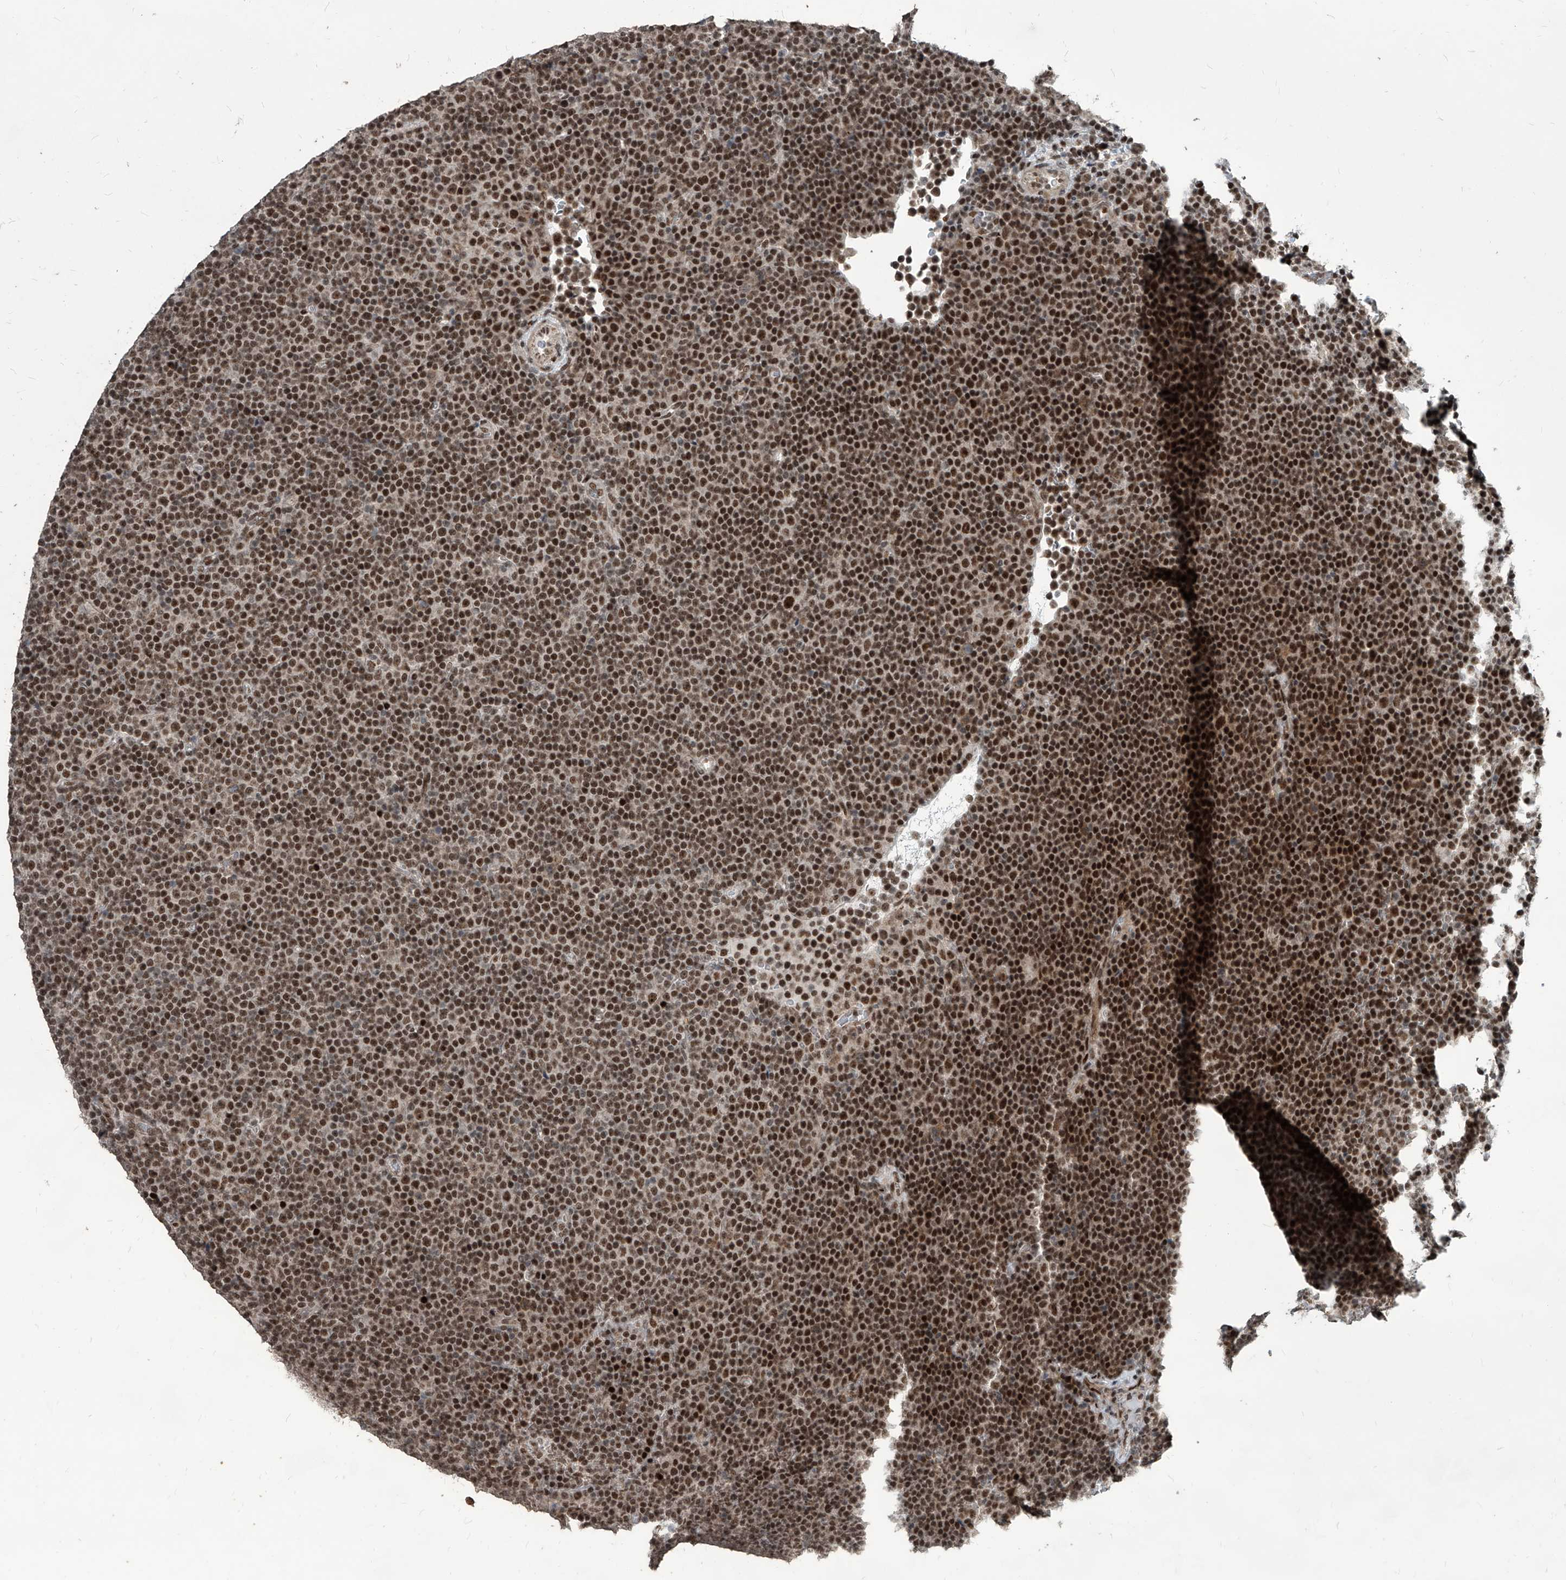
{"staining": {"intensity": "strong", "quantity": ">75%", "location": "nuclear"}, "tissue": "lymphoma", "cell_type": "Tumor cells", "image_type": "cancer", "snomed": [{"axis": "morphology", "description": "Malignant lymphoma, non-Hodgkin's type, Low grade"}, {"axis": "topography", "description": "Lymph node"}], "caption": "Tumor cells reveal high levels of strong nuclear staining in about >75% of cells in lymphoma.", "gene": "IRF2", "patient": {"sex": "female", "age": 67}}